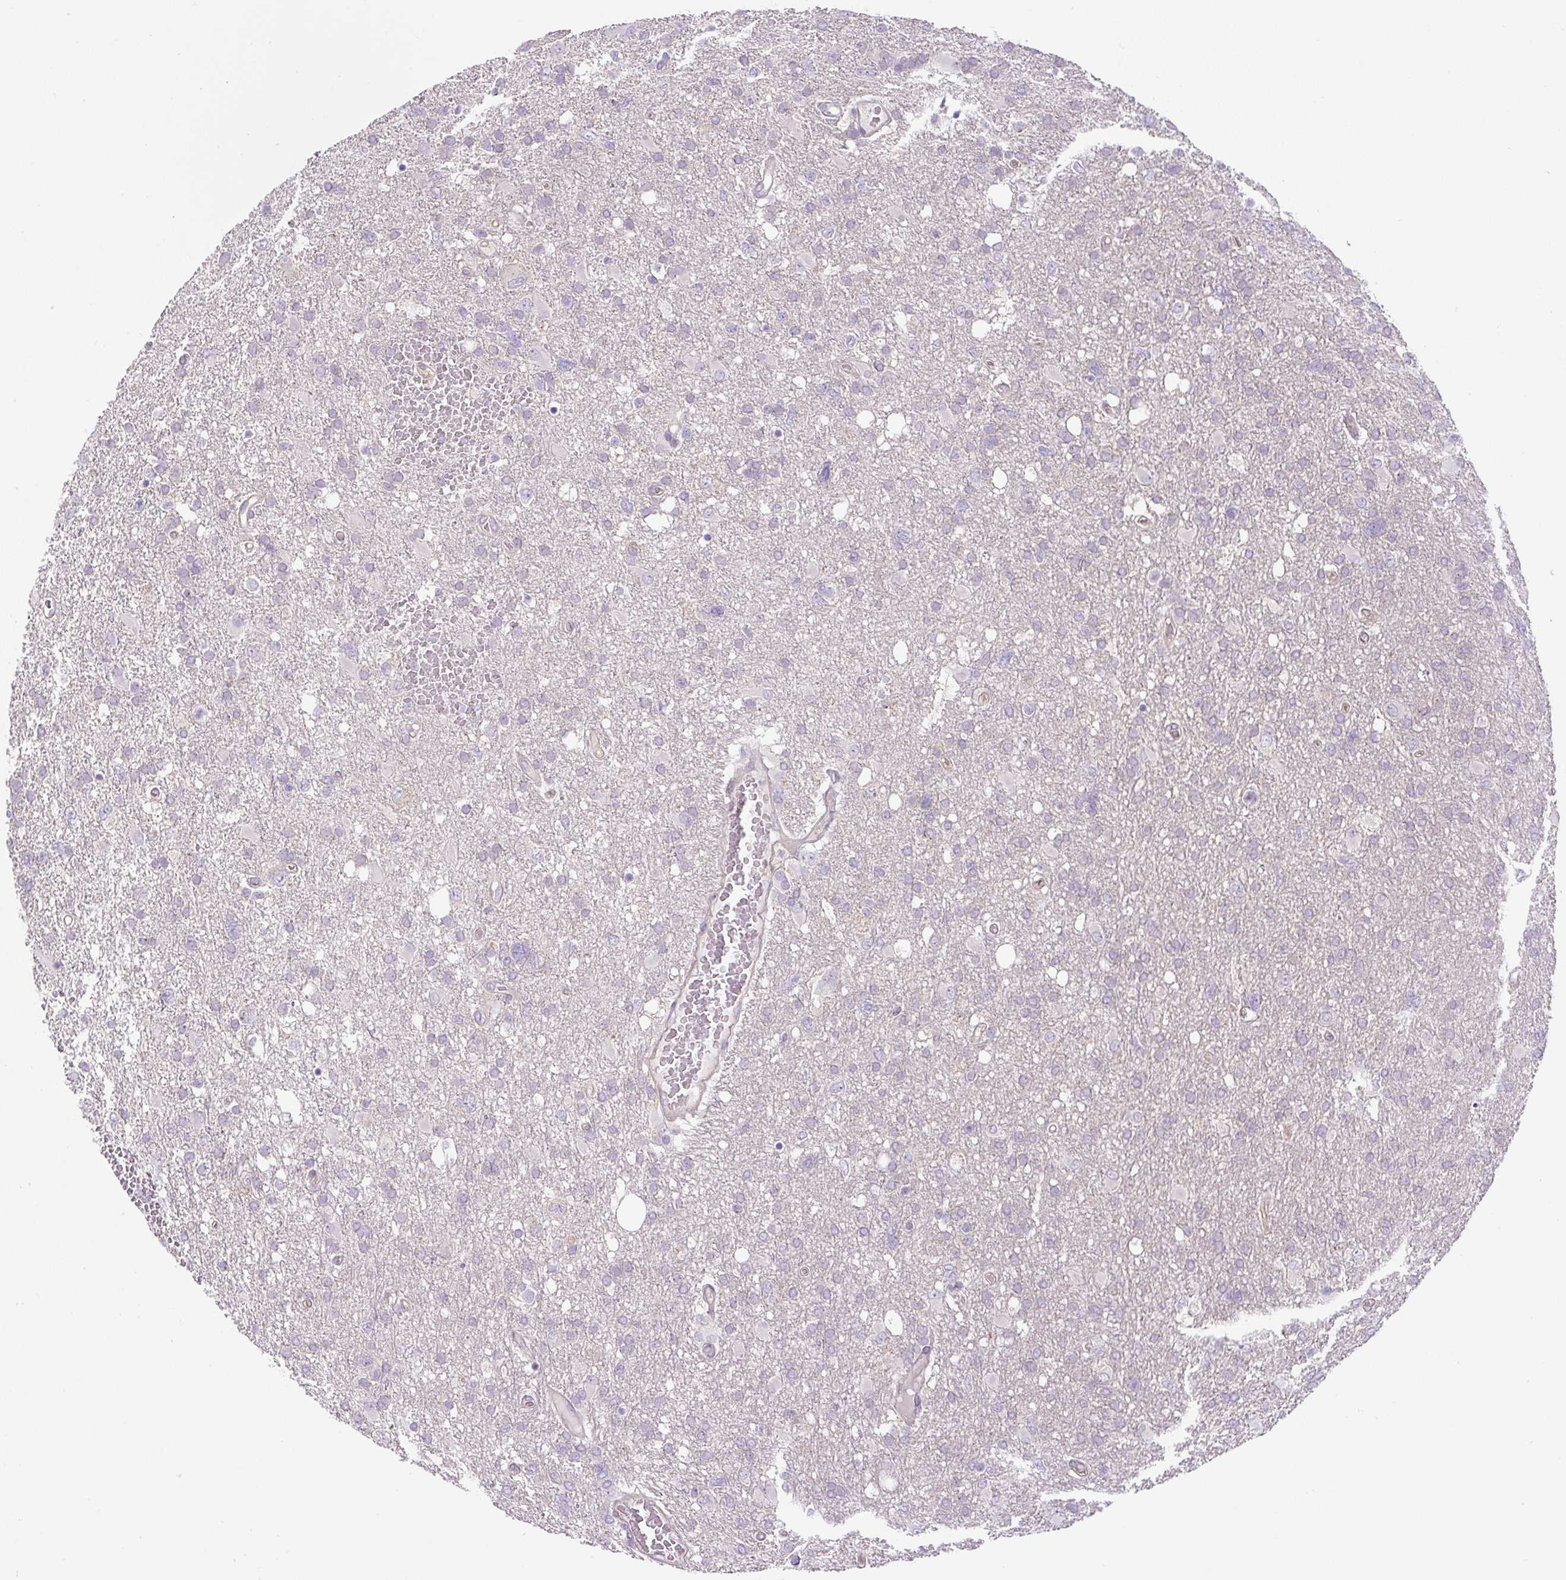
{"staining": {"intensity": "negative", "quantity": "none", "location": "none"}, "tissue": "glioma", "cell_type": "Tumor cells", "image_type": "cancer", "snomed": [{"axis": "morphology", "description": "Glioma, malignant, High grade"}, {"axis": "topography", "description": "Brain"}], "caption": "The histopathology image demonstrates no significant expression in tumor cells of glioma.", "gene": "UBL3", "patient": {"sex": "male", "age": 61}}